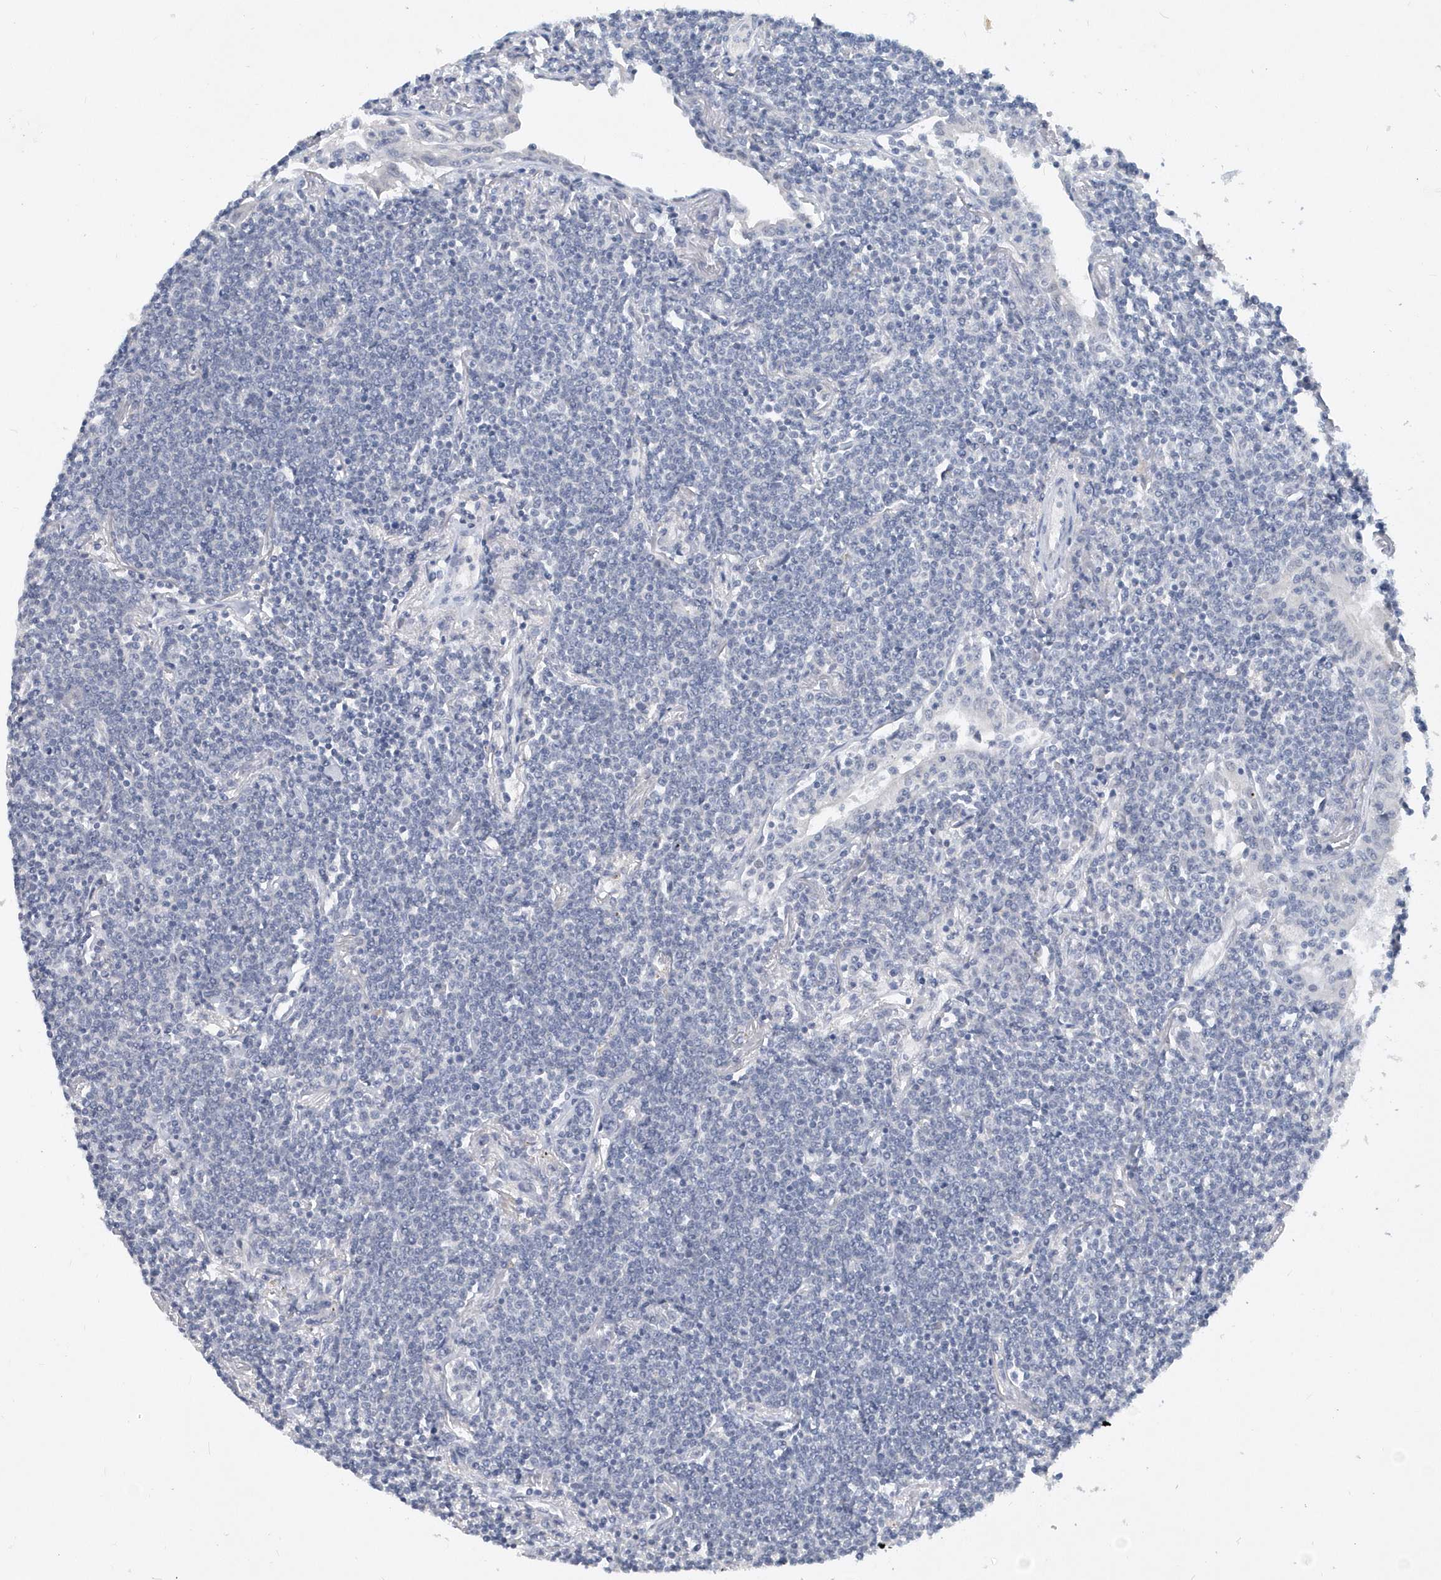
{"staining": {"intensity": "negative", "quantity": "none", "location": "none"}, "tissue": "lymphoma", "cell_type": "Tumor cells", "image_type": "cancer", "snomed": [{"axis": "morphology", "description": "Malignant lymphoma, non-Hodgkin's type, Low grade"}, {"axis": "topography", "description": "Lung"}], "caption": "An image of human malignant lymphoma, non-Hodgkin's type (low-grade) is negative for staining in tumor cells.", "gene": "SRGAP3", "patient": {"sex": "female", "age": 71}}